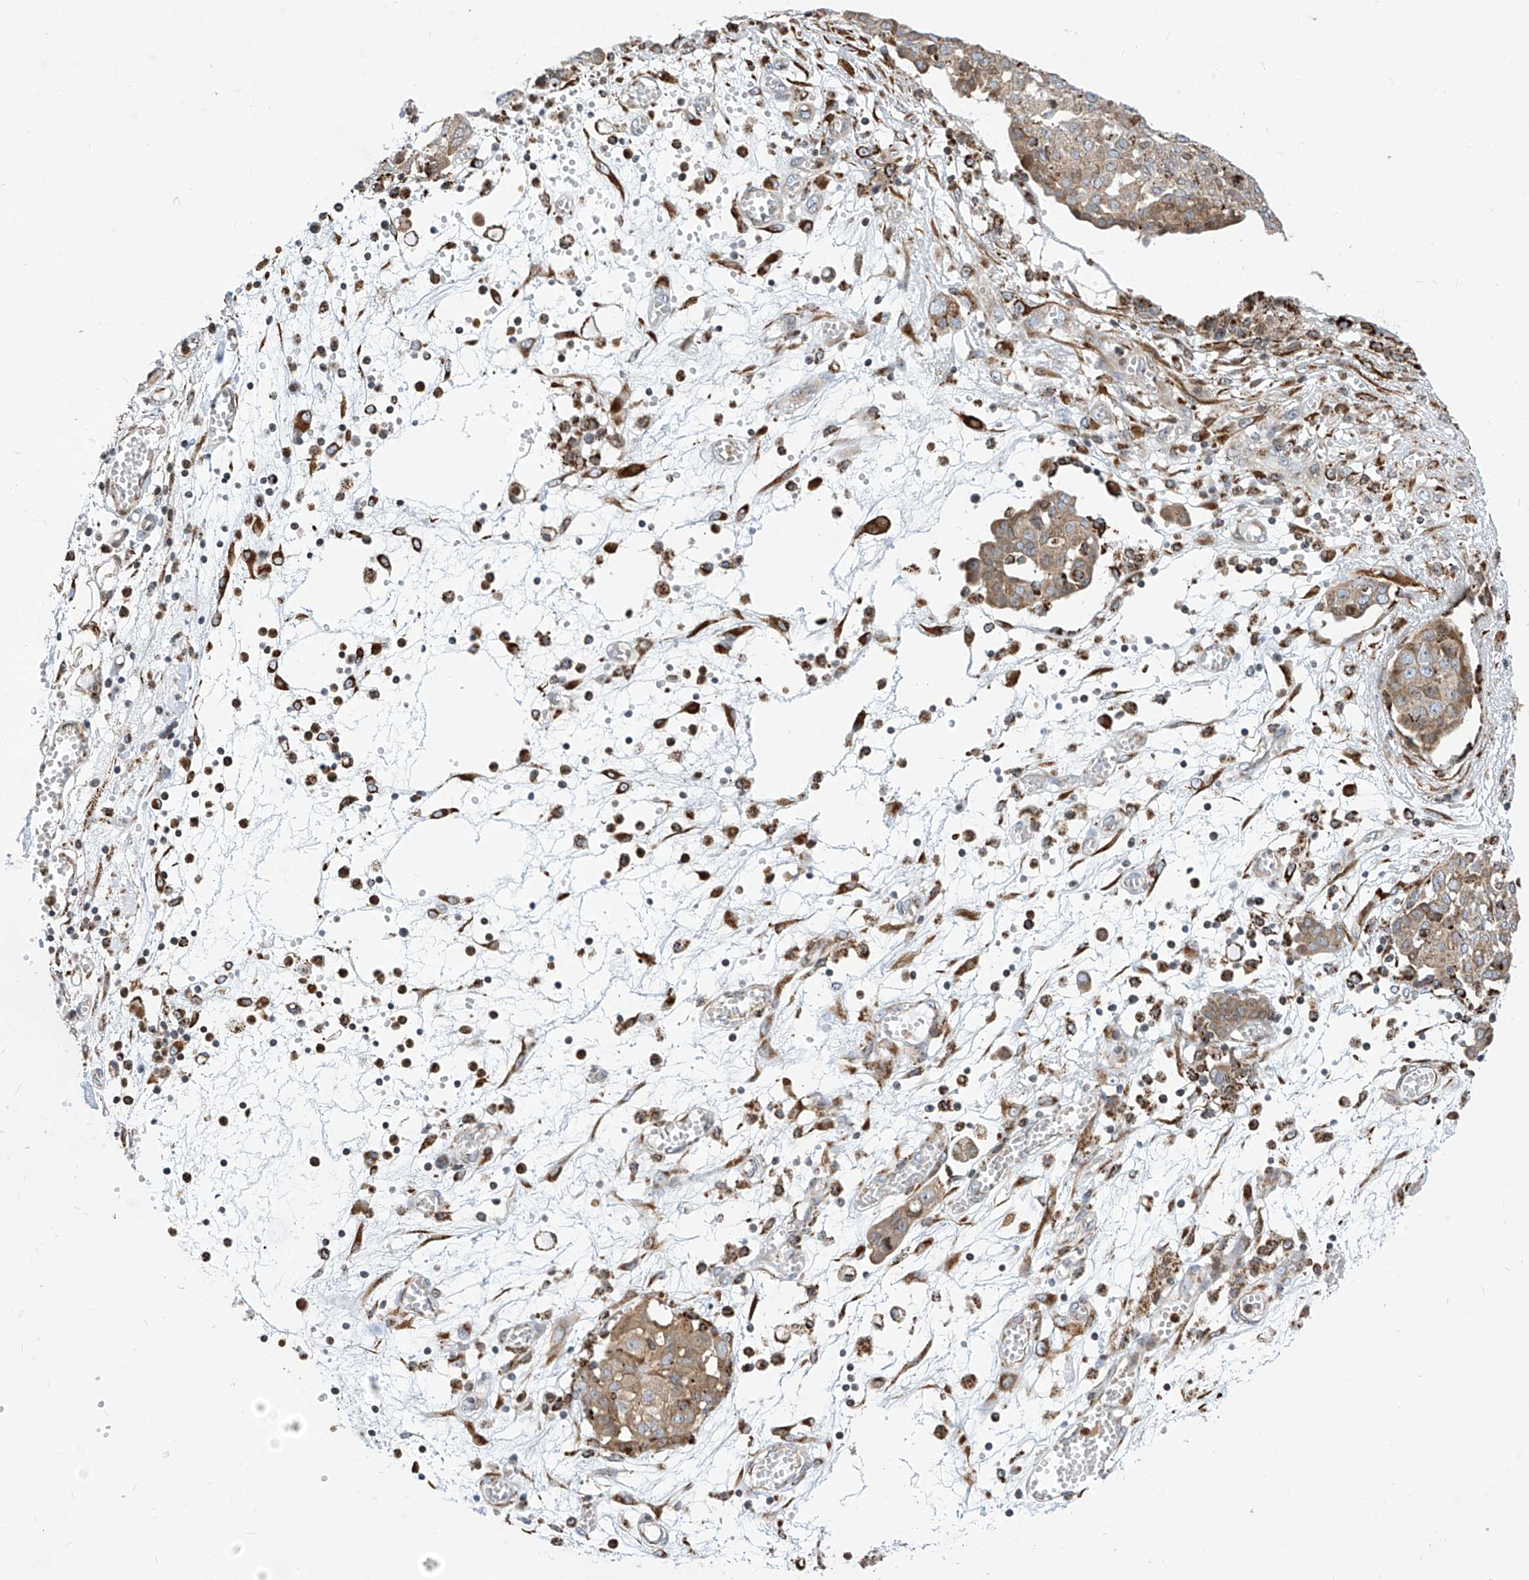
{"staining": {"intensity": "moderate", "quantity": "25%-75%", "location": "cytoplasmic/membranous"}, "tissue": "ovarian cancer", "cell_type": "Tumor cells", "image_type": "cancer", "snomed": [{"axis": "morphology", "description": "Cystadenocarcinoma, serous, NOS"}, {"axis": "topography", "description": "Soft tissue"}, {"axis": "topography", "description": "Ovary"}], "caption": "Ovarian serous cystadenocarcinoma stained with DAB (3,3'-diaminobenzidine) IHC displays medium levels of moderate cytoplasmic/membranous expression in approximately 25%-75% of tumor cells. The protein of interest is stained brown, and the nuclei are stained in blue (DAB (3,3'-diaminobenzidine) IHC with brightfield microscopy, high magnification).", "gene": "TTLL8", "patient": {"sex": "female", "age": 57}}